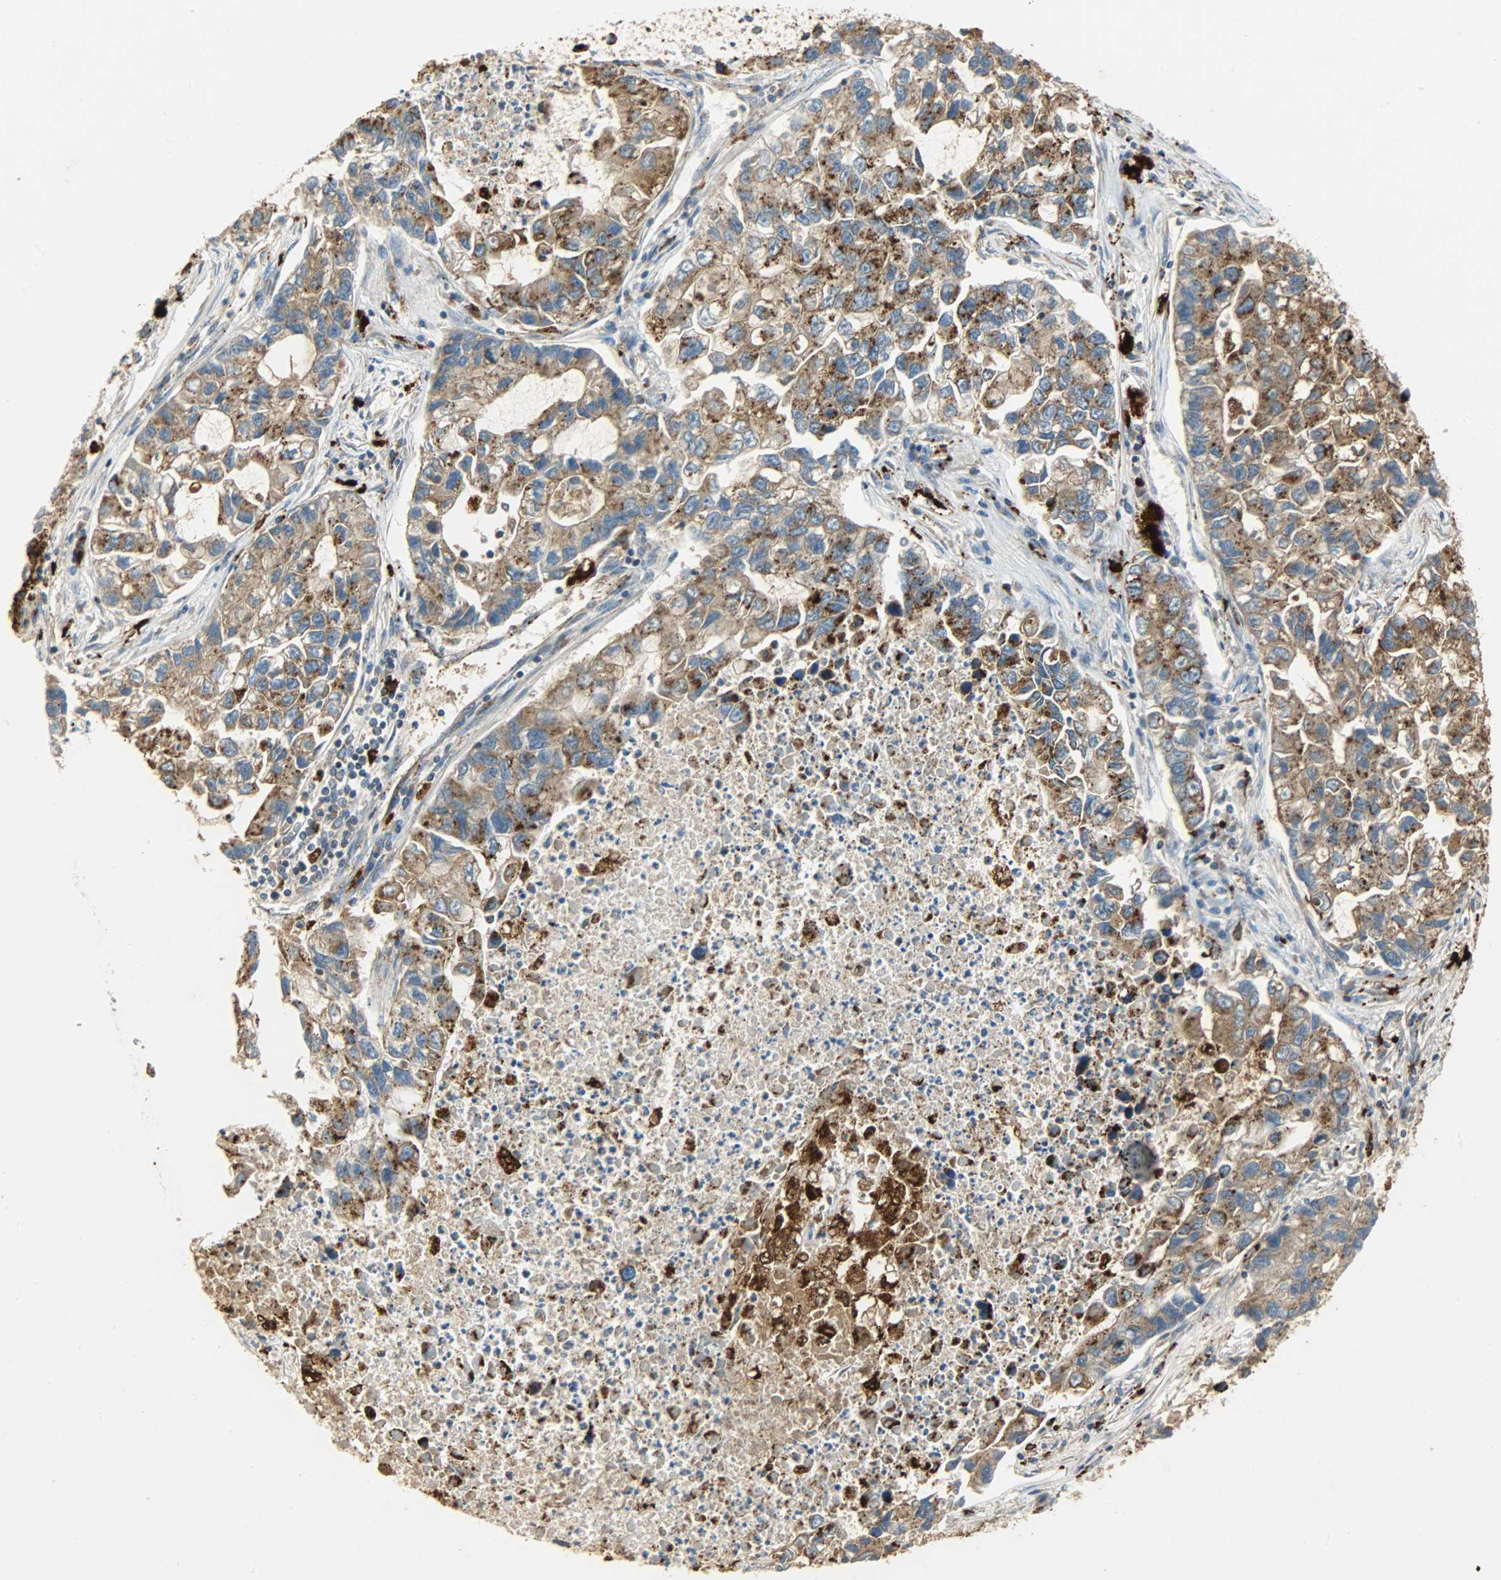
{"staining": {"intensity": "moderate", "quantity": ">75%", "location": "cytoplasmic/membranous"}, "tissue": "lung cancer", "cell_type": "Tumor cells", "image_type": "cancer", "snomed": [{"axis": "morphology", "description": "Adenocarcinoma, NOS"}, {"axis": "topography", "description": "Lung"}], "caption": "IHC photomicrograph of human adenocarcinoma (lung) stained for a protein (brown), which shows medium levels of moderate cytoplasmic/membranous expression in about >75% of tumor cells.", "gene": "ASAH1", "patient": {"sex": "female", "age": 51}}